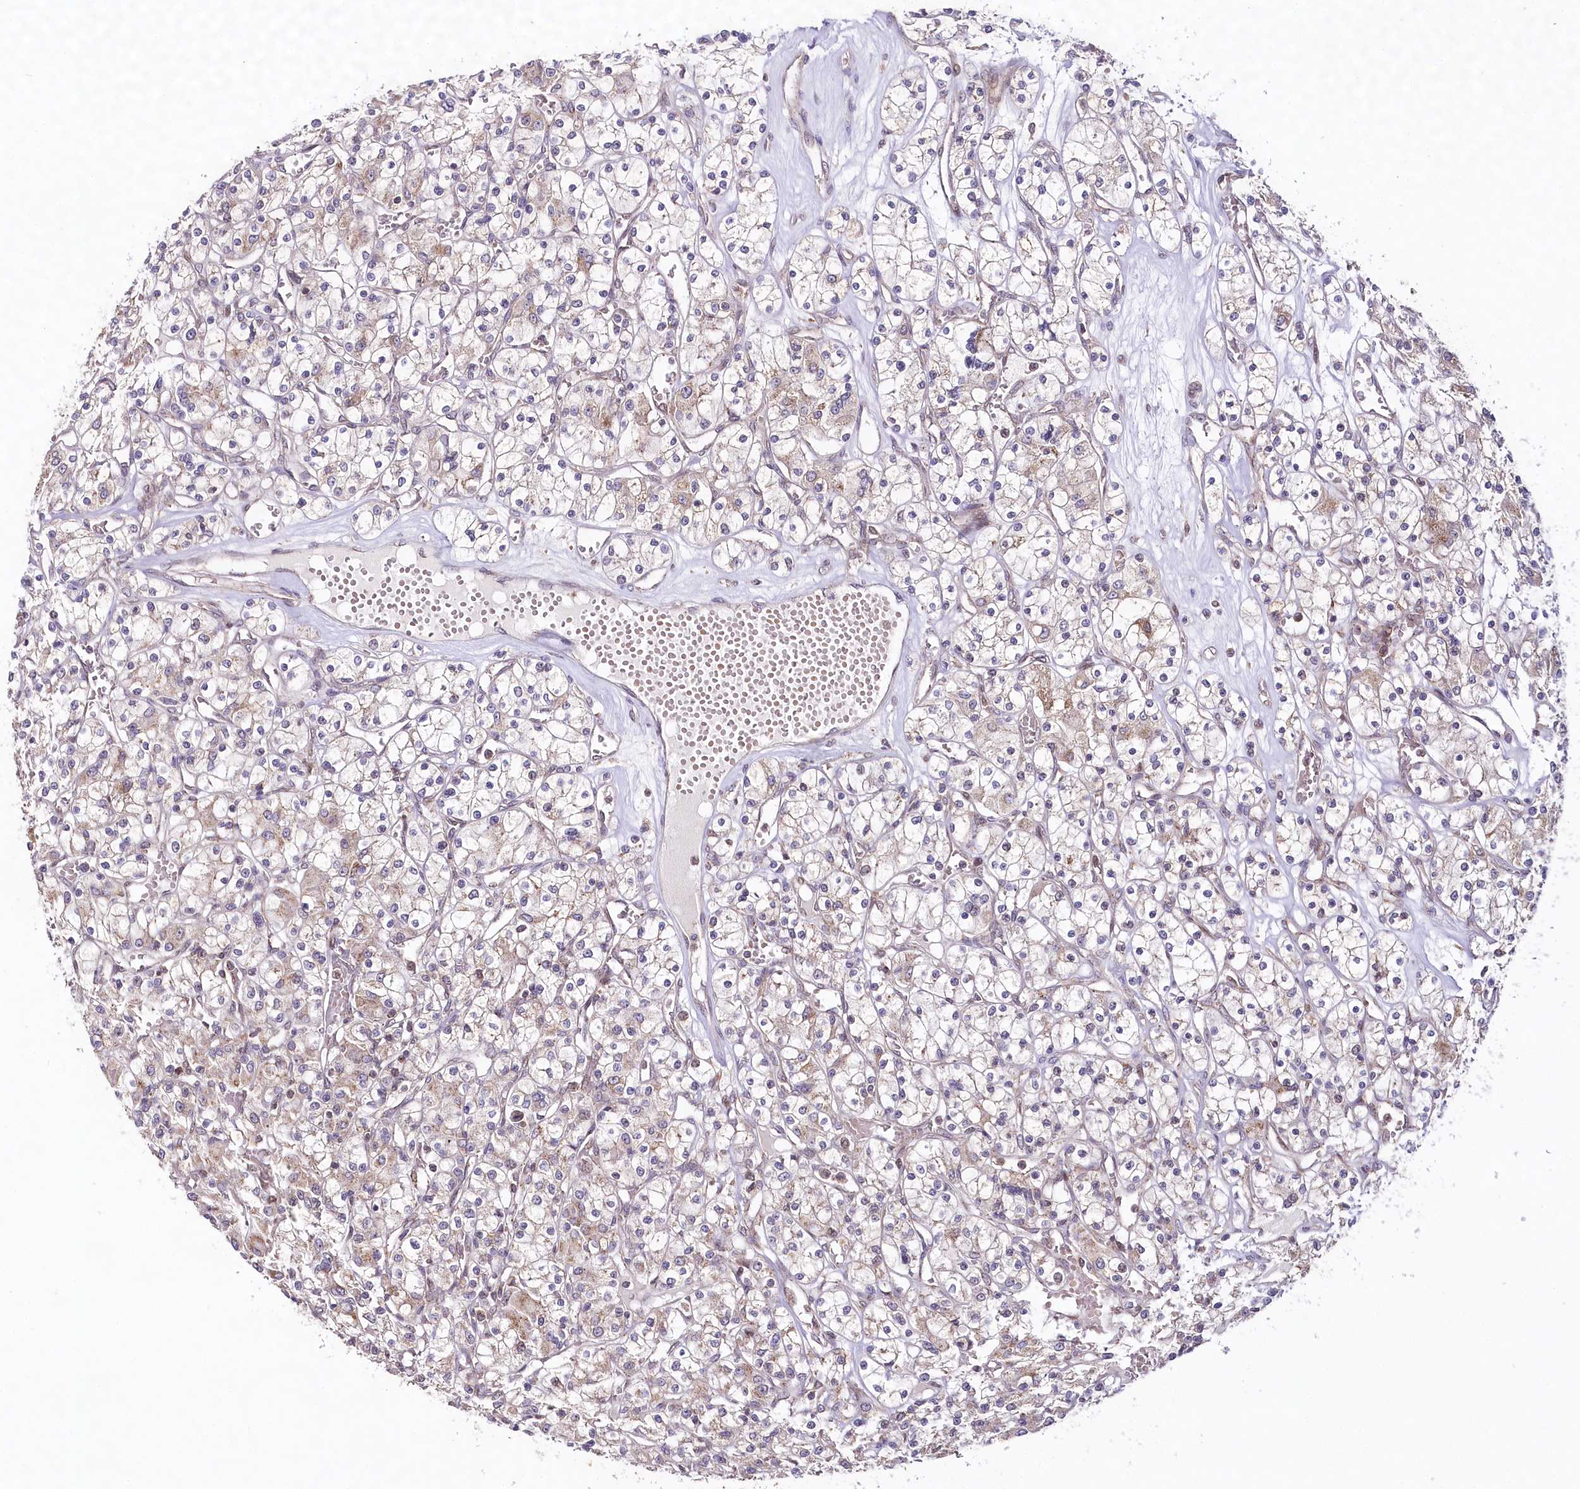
{"staining": {"intensity": "weak", "quantity": "25%-75%", "location": "cytoplasmic/membranous"}, "tissue": "renal cancer", "cell_type": "Tumor cells", "image_type": "cancer", "snomed": [{"axis": "morphology", "description": "Adenocarcinoma, NOS"}, {"axis": "topography", "description": "Kidney"}], "caption": "Immunohistochemistry (IHC) (DAB) staining of human renal cancer exhibits weak cytoplasmic/membranous protein positivity in about 25%-75% of tumor cells.", "gene": "COPG1", "patient": {"sex": "female", "age": 59}}